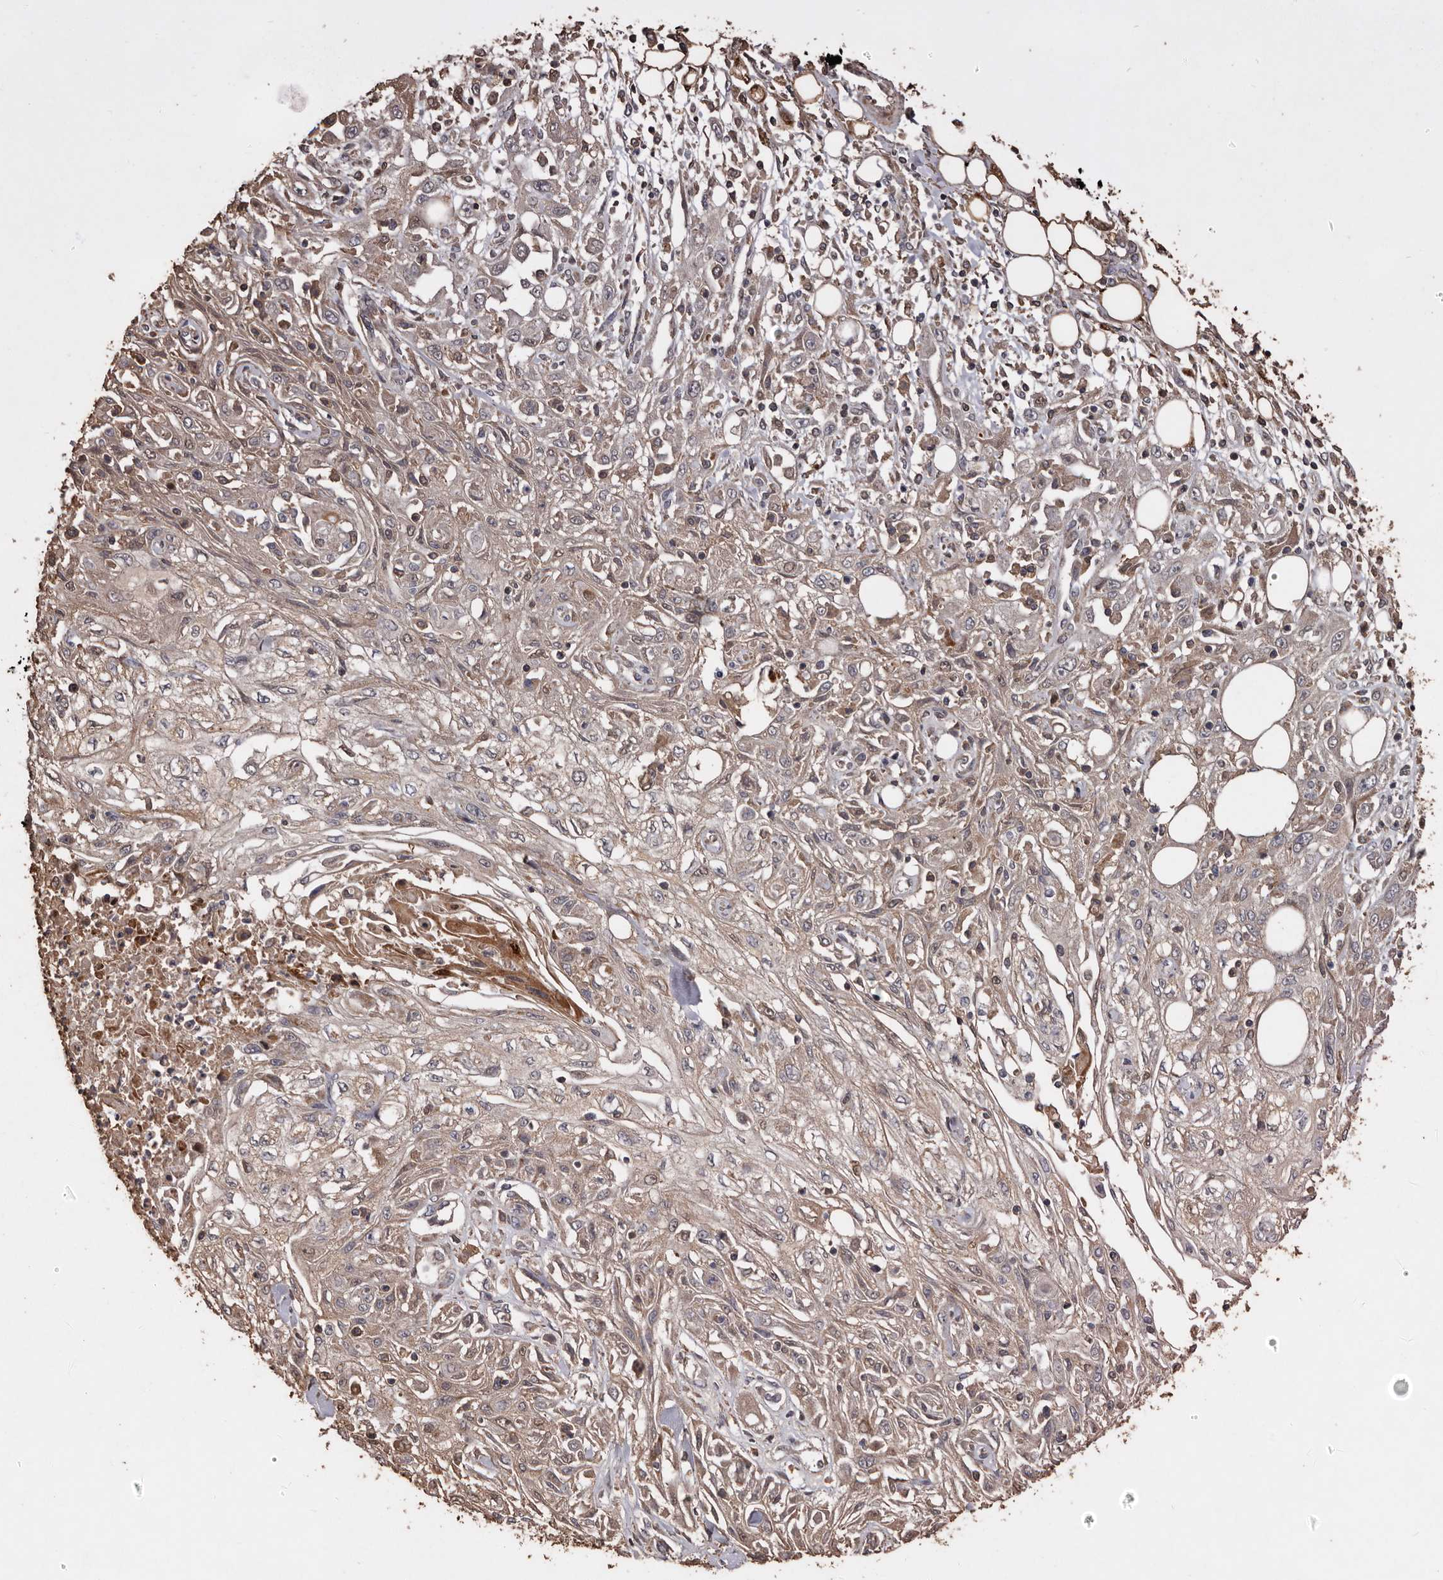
{"staining": {"intensity": "weak", "quantity": "25%-75%", "location": "cytoplasmic/membranous"}, "tissue": "skin cancer", "cell_type": "Tumor cells", "image_type": "cancer", "snomed": [{"axis": "morphology", "description": "Squamous cell carcinoma, NOS"}, {"axis": "morphology", "description": "Squamous cell carcinoma, metastatic, NOS"}, {"axis": "topography", "description": "Skin"}, {"axis": "topography", "description": "Lymph node"}], "caption": "Weak cytoplasmic/membranous staining for a protein is present in approximately 25%-75% of tumor cells of squamous cell carcinoma (skin) using immunohistochemistry (IHC).", "gene": "RANBP17", "patient": {"sex": "male", "age": 75}}